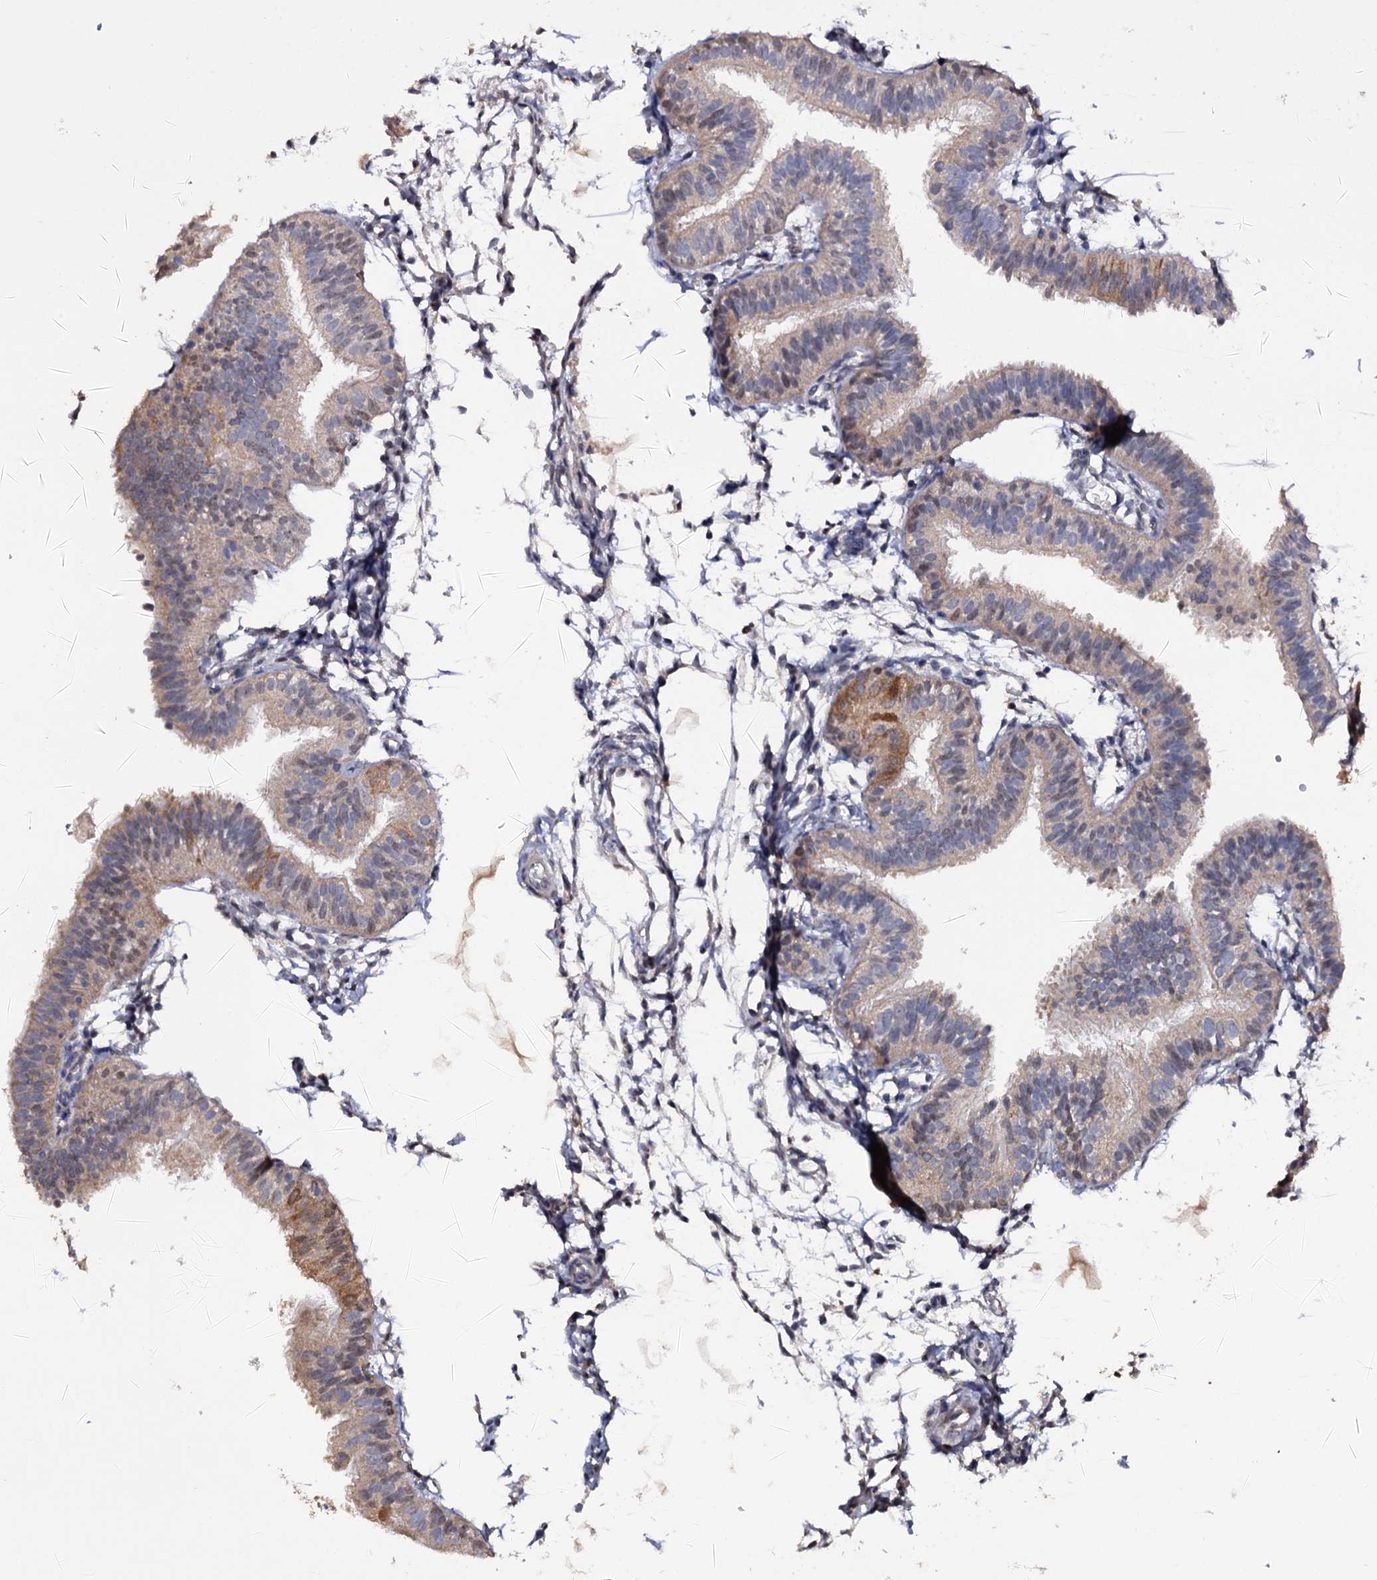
{"staining": {"intensity": "moderate", "quantity": ">75%", "location": "cytoplasmic/membranous"}, "tissue": "fallopian tube", "cell_type": "Glandular cells", "image_type": "normal", "snomed": [{"axis": "morphology", "description": "Normal tissue, NOS"}, {"axis": "topography", "description": "Fallopian tube"}], "caption": "A brown stain shows moderate cytoplasmic/membranous positivity of a protein in glandular cells of normal fallopian tube. (DAB = brown stain, brightfield microscopy at high magnification).", "gene": "CRYL1", "patient": {"sex": "female", "age": 35}}